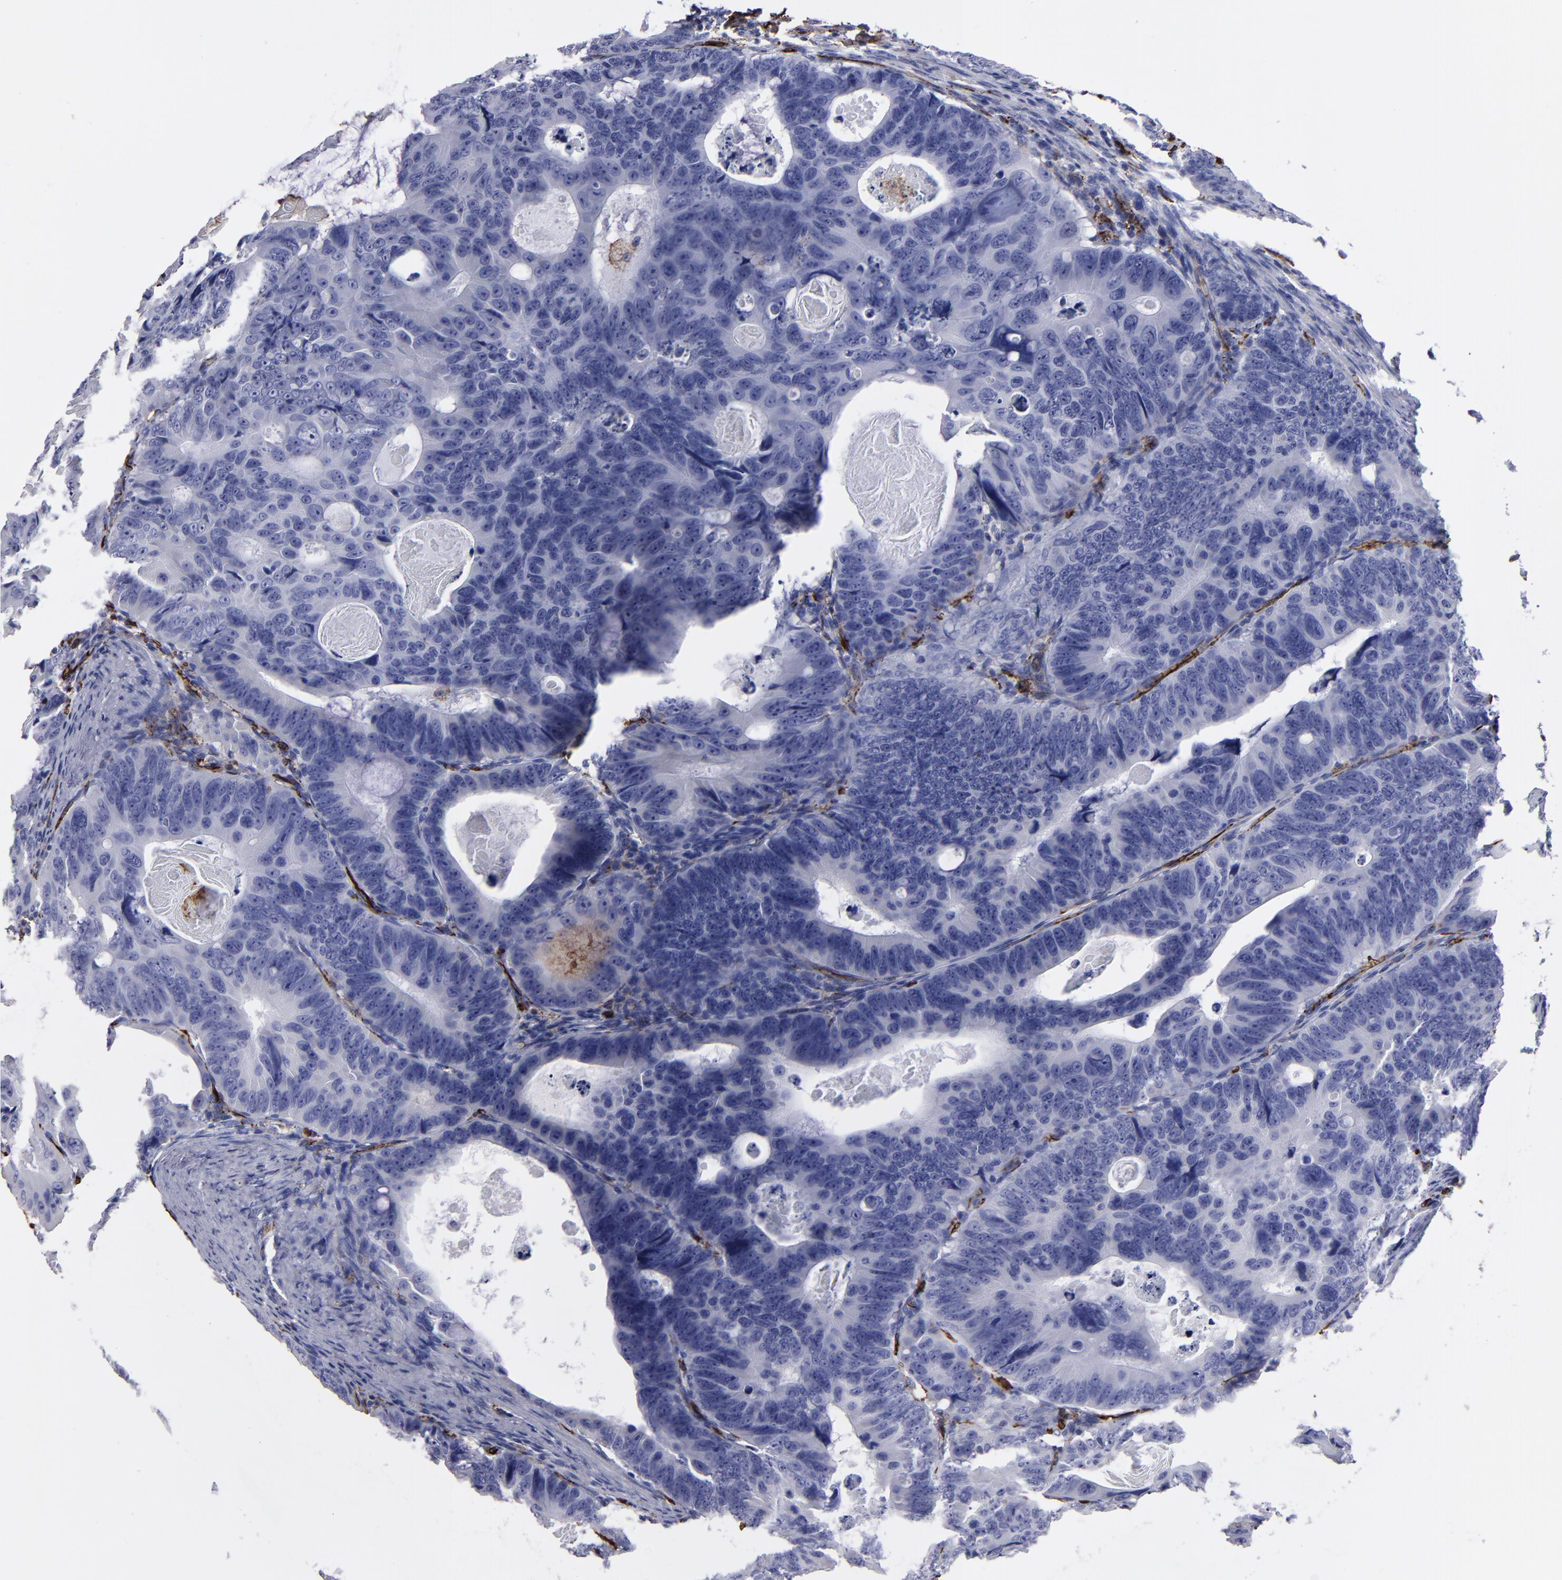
{"staining": {"intensity": "negative", "quantity": "none", "location": "none"}, "tissue": "colorectal cancer", "cell_type": "Tumor cells", "image_type": "cancer", "snomed": [{"axis": "morphology", "description": "Adenocarcinoma, NOS"}, {"axis": "topography", "description": "Colon"}], "caption": "Immunohistochemical staining of colorectal cancer displays no significant expression in tumor cells.", "gene": "CD36", "patient": {"sex": "female", "age": 55}}